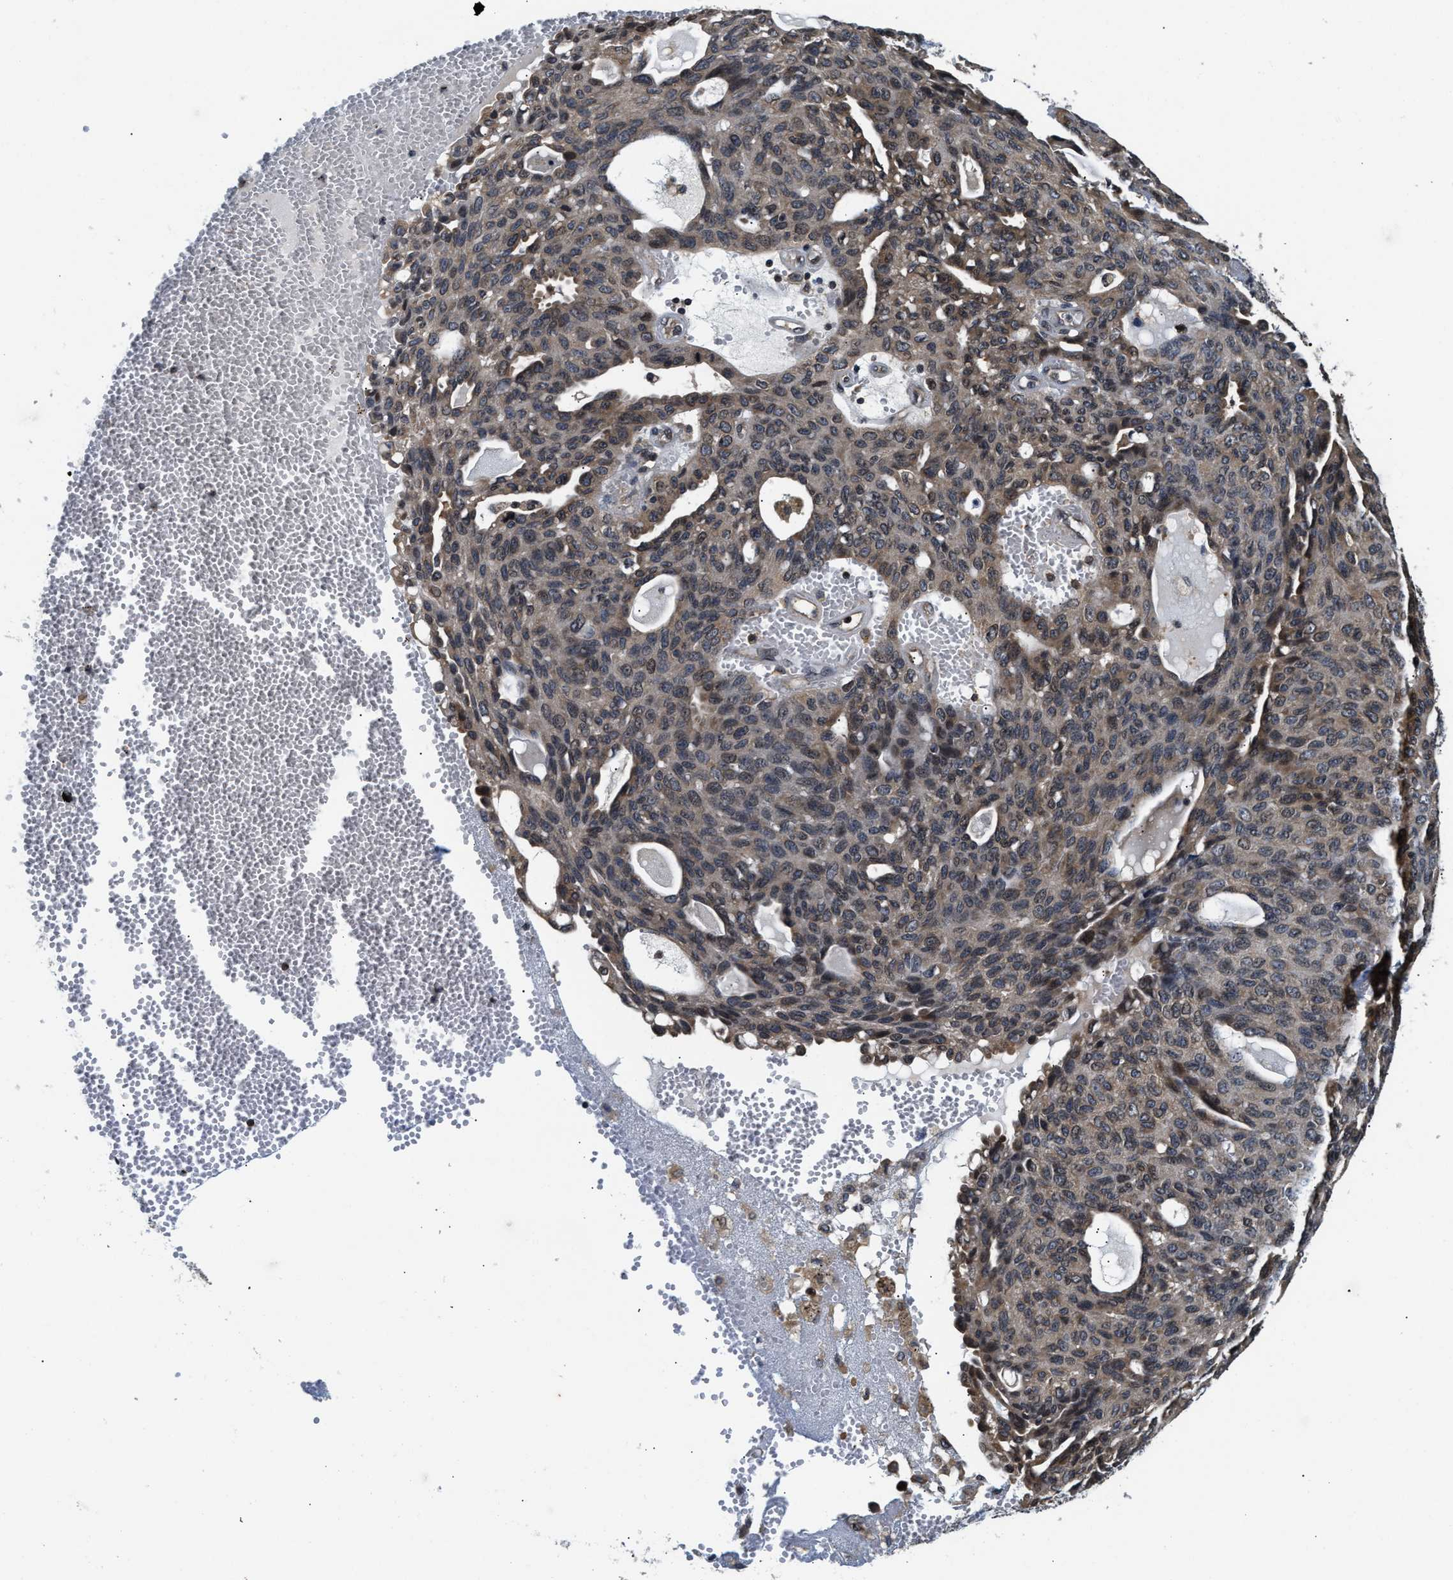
{"staining": {"intensity": "weak", "quantity": "25%-75%", "location": "cytoplasmic/membranous"}, "tissue": "ovarian cancer", "cell_type": "Tumor cells", "image_type": "cancer", "snomed": [{"axis": "morphology", "description": "Carcinoma, endometroid"}, {"axis": "topography", "description": "Ovary"}], "caption": "Tumor cells exhibit low levels of weak cytoplasmic/membranous staining in about 25%-75% of cells in human ovarian cancer.", "gene": "RAB29", "patient": {"sex": "female", "age": 60}}